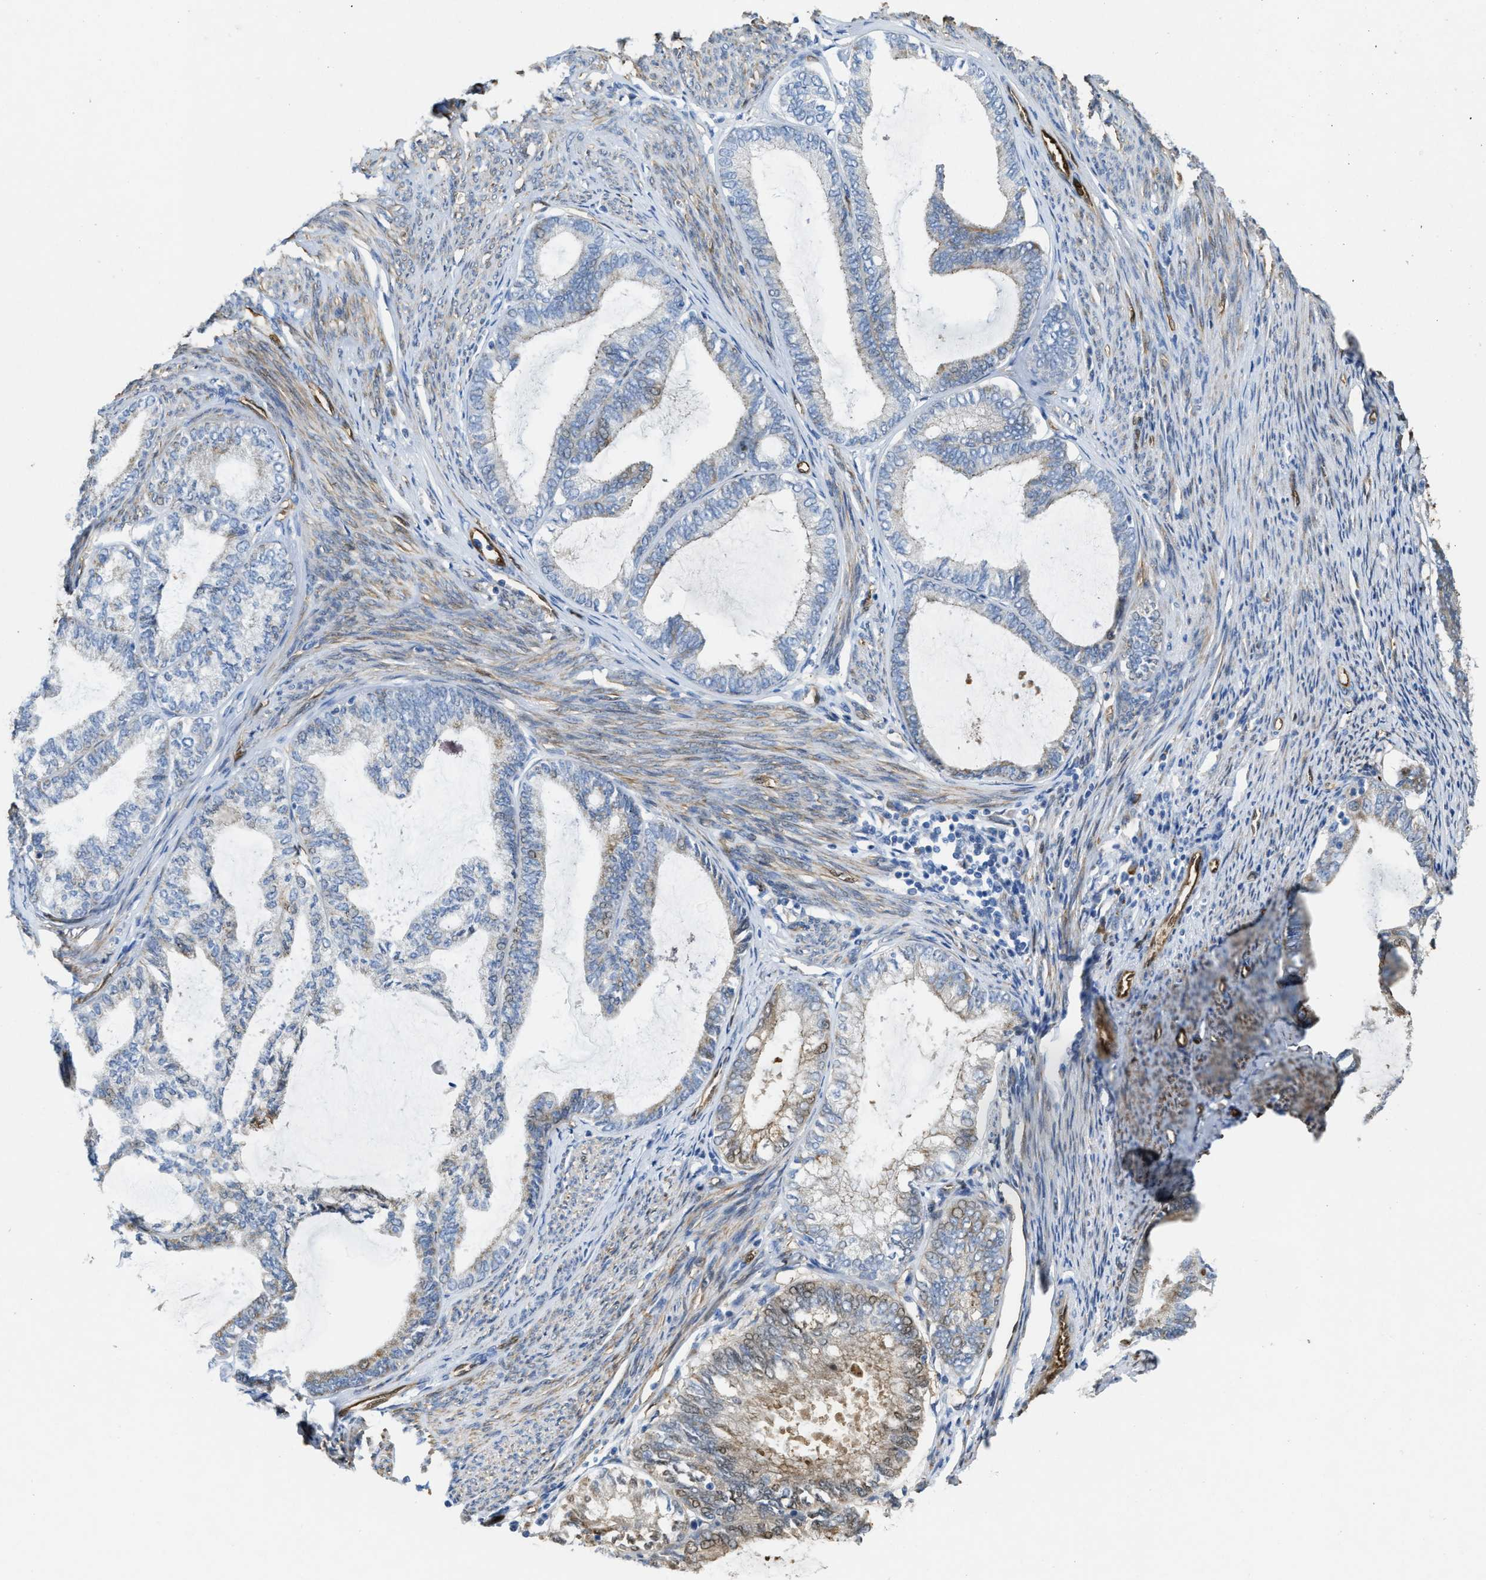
{"staining": {"intensity": "weak", "quantity": "<25%", "location": "cytoplasmic/membranous"}, "tissue": "endometrial cancer", "cell_type": "Tumor cells", "image_type": "cancer", "snomed": [{"axis": "morphology", "description": "Adenocarcinoma, NOS"}, {"axis": "topography", "description": "Endometrium"}], "caption": "Adenocarcinoma (endometrial) was stained to show a protein in brown. There is no significant positivity in tumor cells.", "gene": "ASS1", "patient": {"sex": "female", "age": 86}}